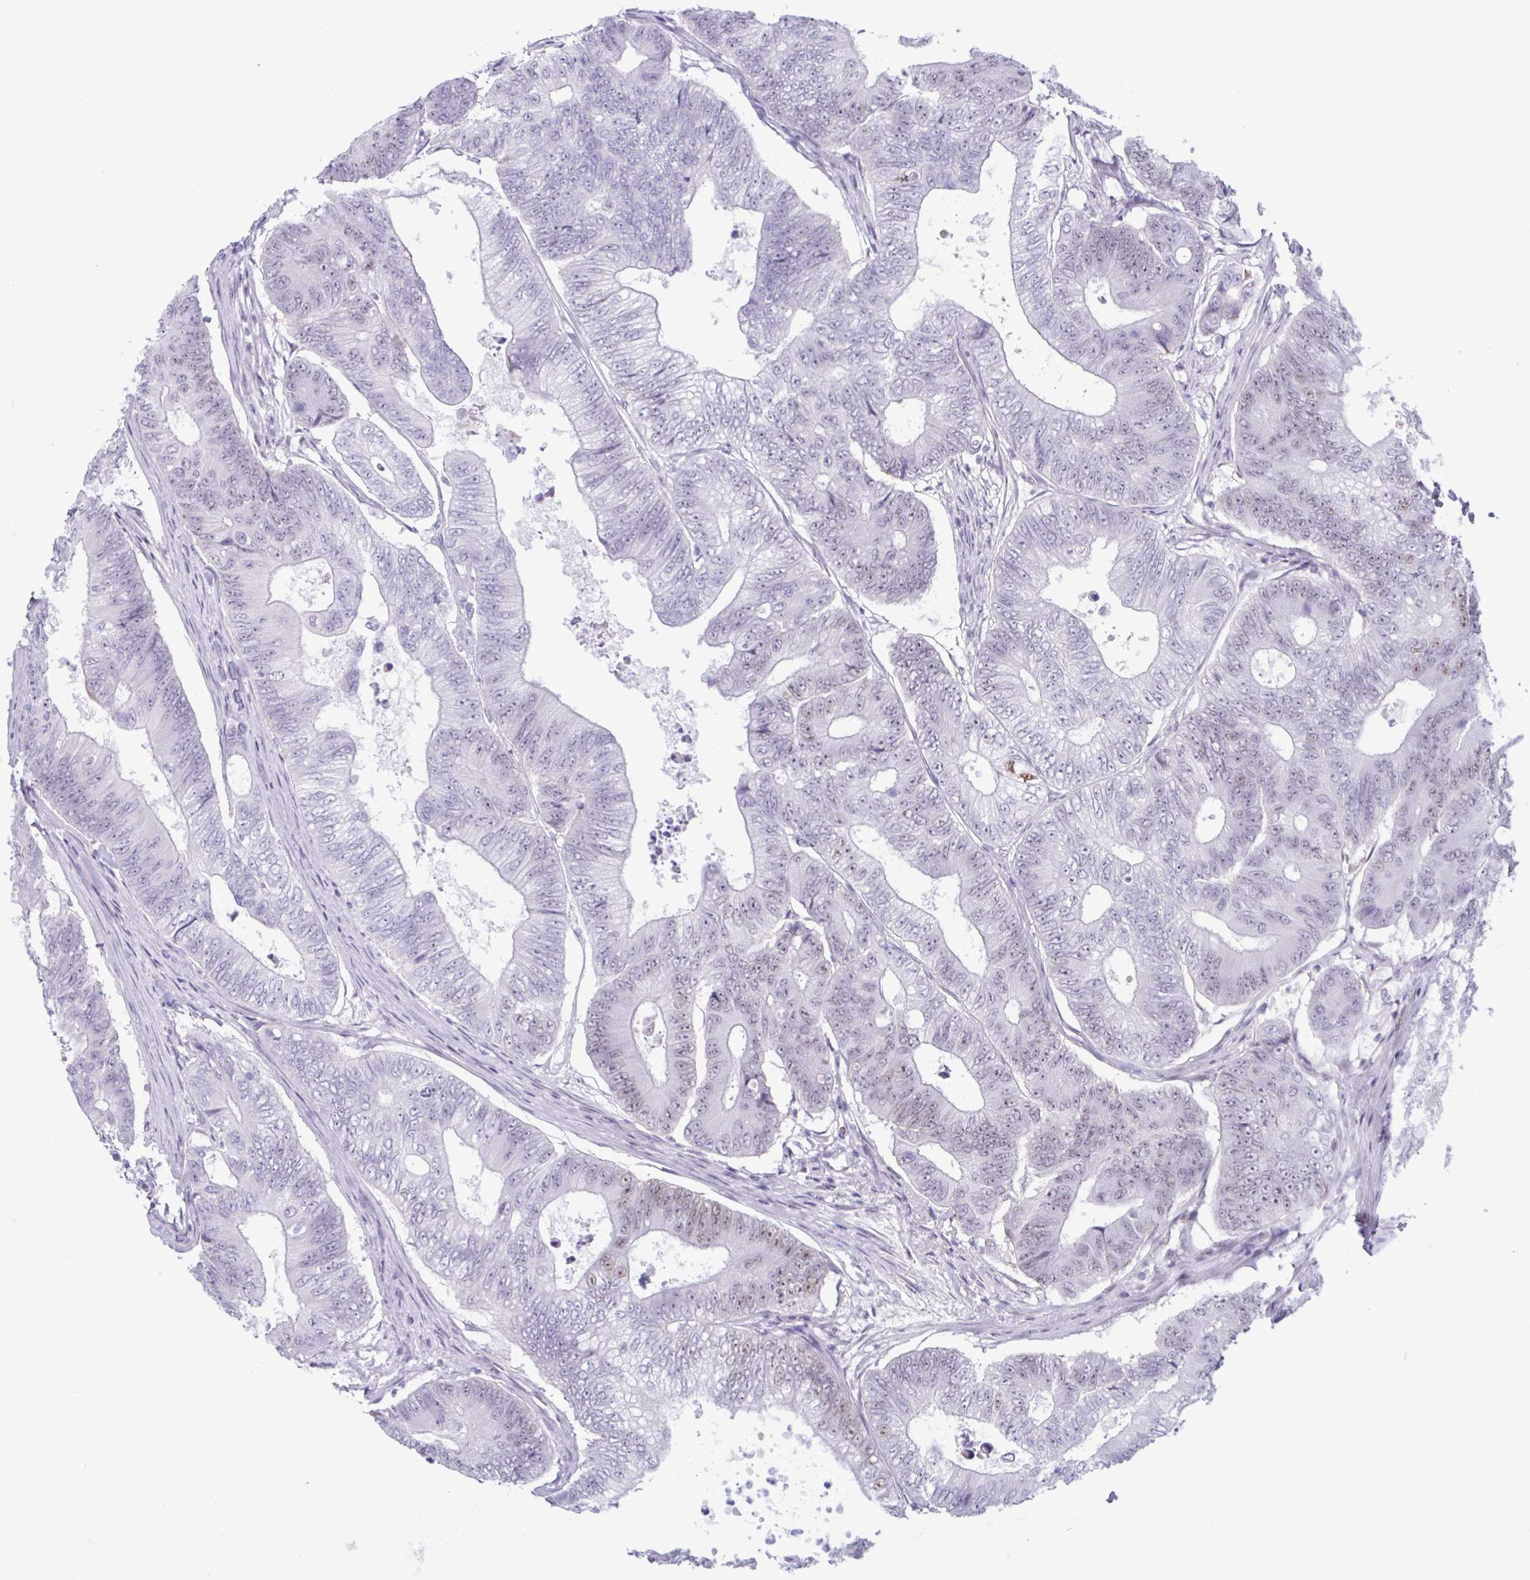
{"staining": {"intensity": "weak", "quantity": "25%-75%", "location": "nuclear"}, "tissue": "colorectal cancer", "cell_type": "Tumor cells", "image_type": "cancer", "snomed": [{"axis": "morphology", "description": "Adenocarcinoma, NOS"}, {"axis": "topography", "description": "Colon"}], "caption": "Immunohistochemical staining of colorectal cancer (adenocarcinoma) displays low levels of weak nuclear protein expression in approximately 25%-75% of tumor cells.", "gene": "MSMB", "patient": {"sex": "female", "age": 48}}